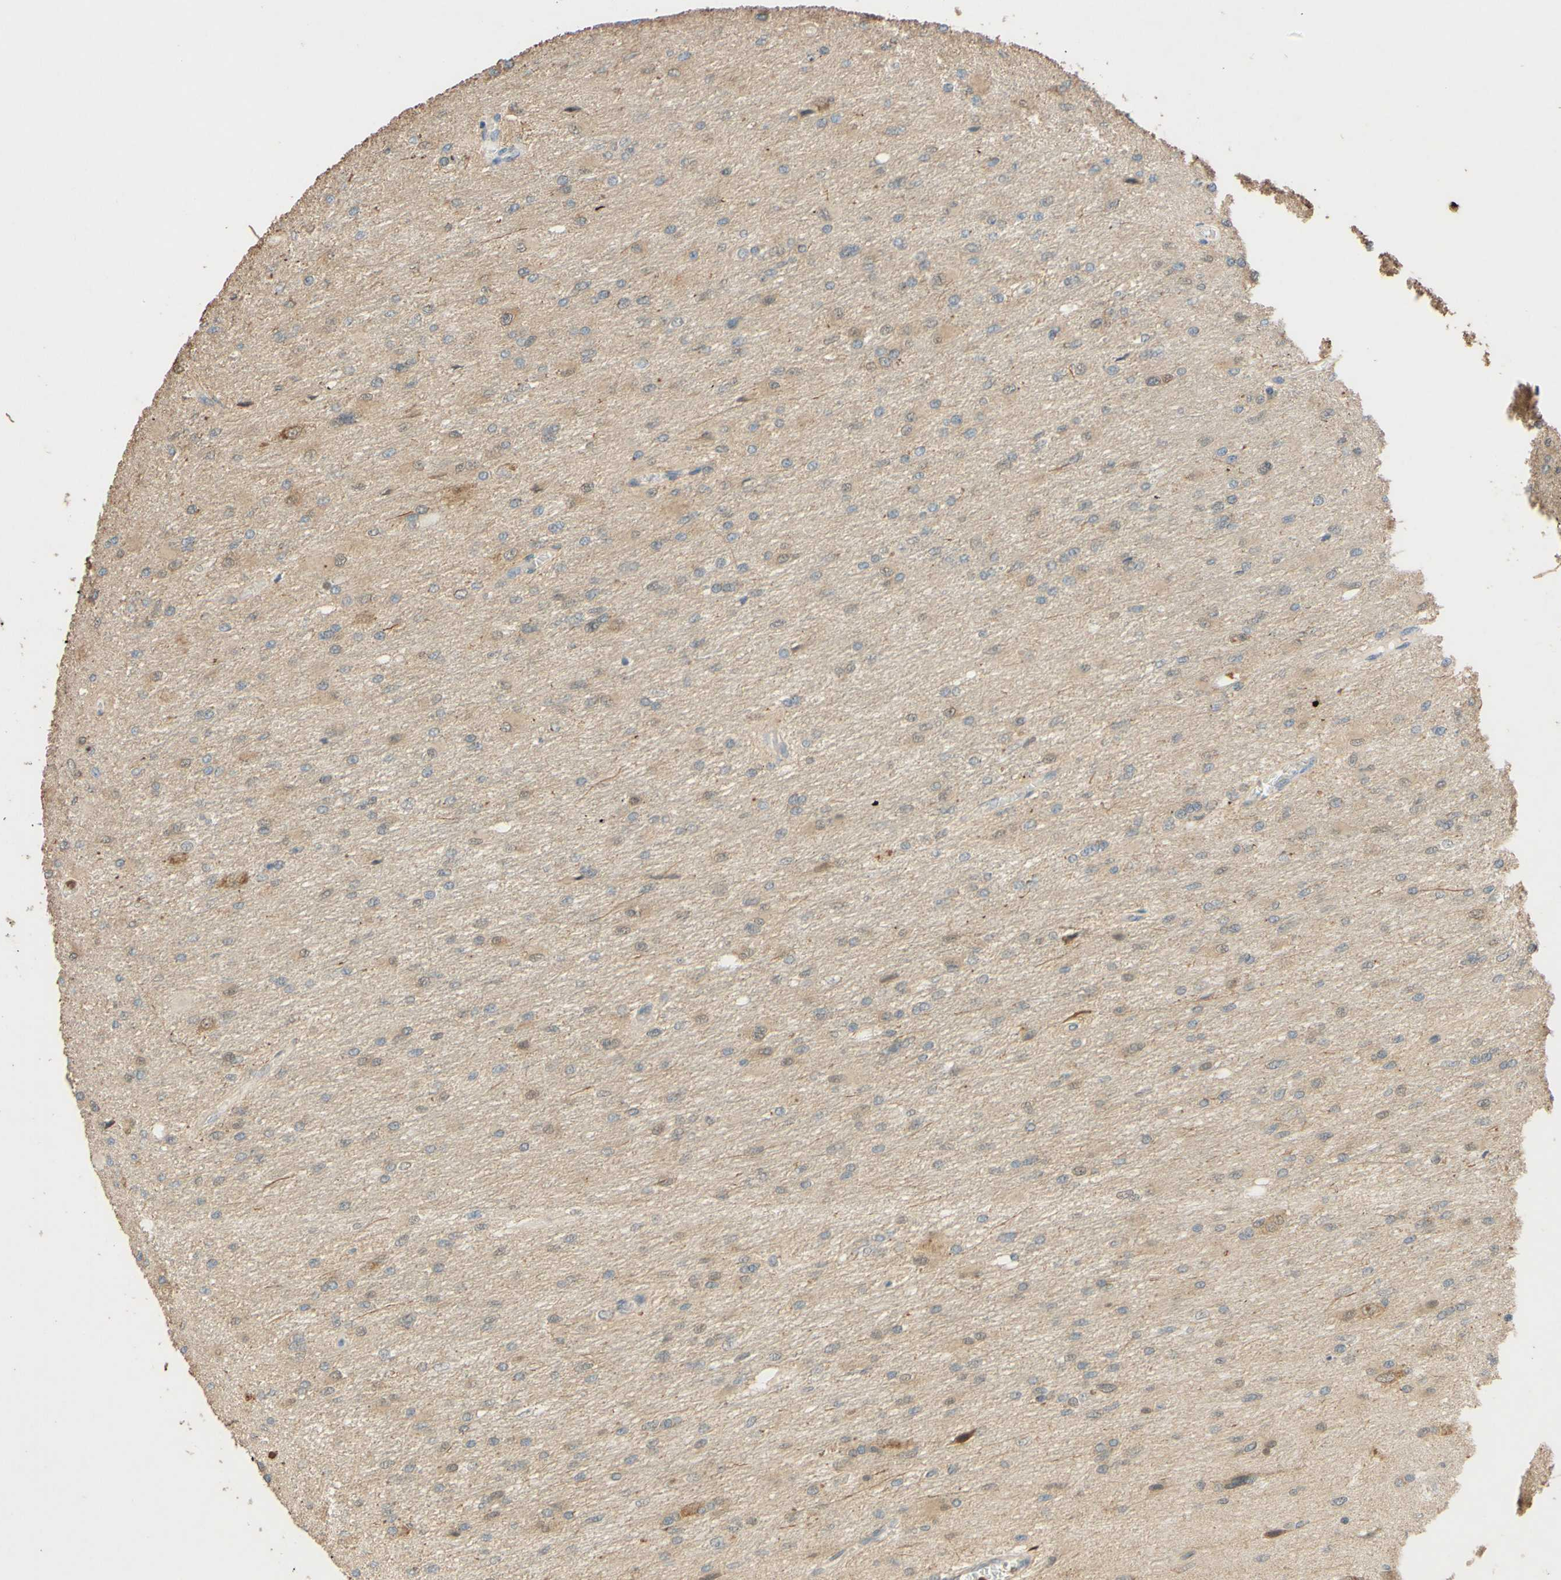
{"staining": {"intensity": "weak", "quantity": "25%-75%", "location": "cytoplasmic/membranous"}, "tissue": "glioma", "cell_type": "Tumor cells", "image_type": "cancer", "snomed": [{"axis": "morphology", "description": "Glioma, malignant, High grade"}, {"axis": "topography", "description": "Cerebral cortex"}], "caption": "Protein staining of malignant glioma (high-grade) tissue exhibits weak cytoplasmic/membranous positivity in about 25%-75% of tumor cells. (Brightfield microscopy of DAB IHC at high magnification).", "gene": "GATA1", "patient": {"sex": "female", "age": 36}}